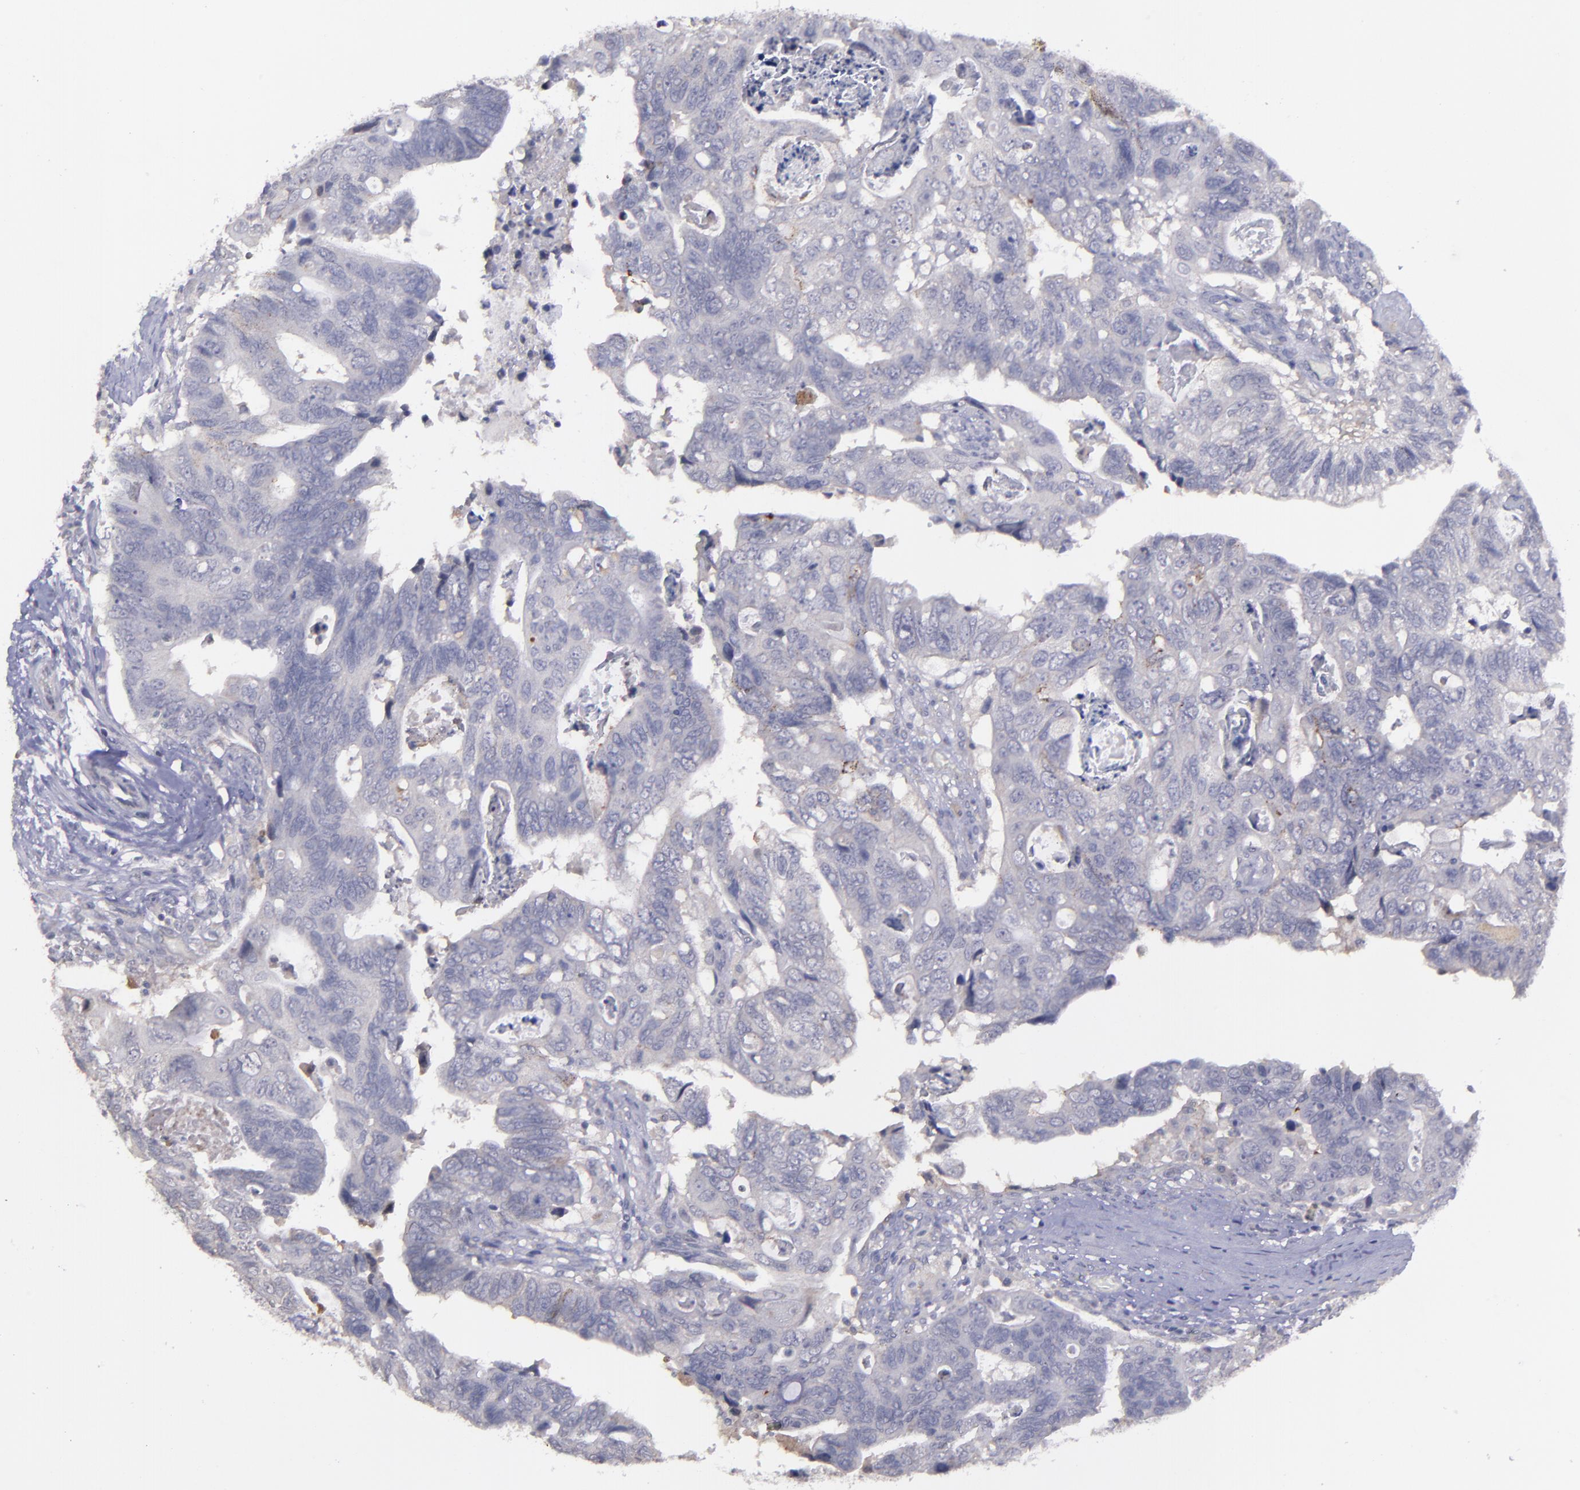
{"staining": {"intensity": "weak", "quantity": "<25%", "location": "cytoplasmic/membranous"}, "tissue": "colorectal cancer", "cell_type": "Tumor cells", "image_type": "cancer", "snomed": [{"axis": "morphology", "description": "Adenocarcinoma, NOS"}, {"axis": "topography", "description": "Rectum"}], "caption": "A photomicrograph of human adenocarcinoma (colorectal) is negative for staining in tumor cells.", "gene": "MASP1", "patient": {"sex": "male", "age": 53}}